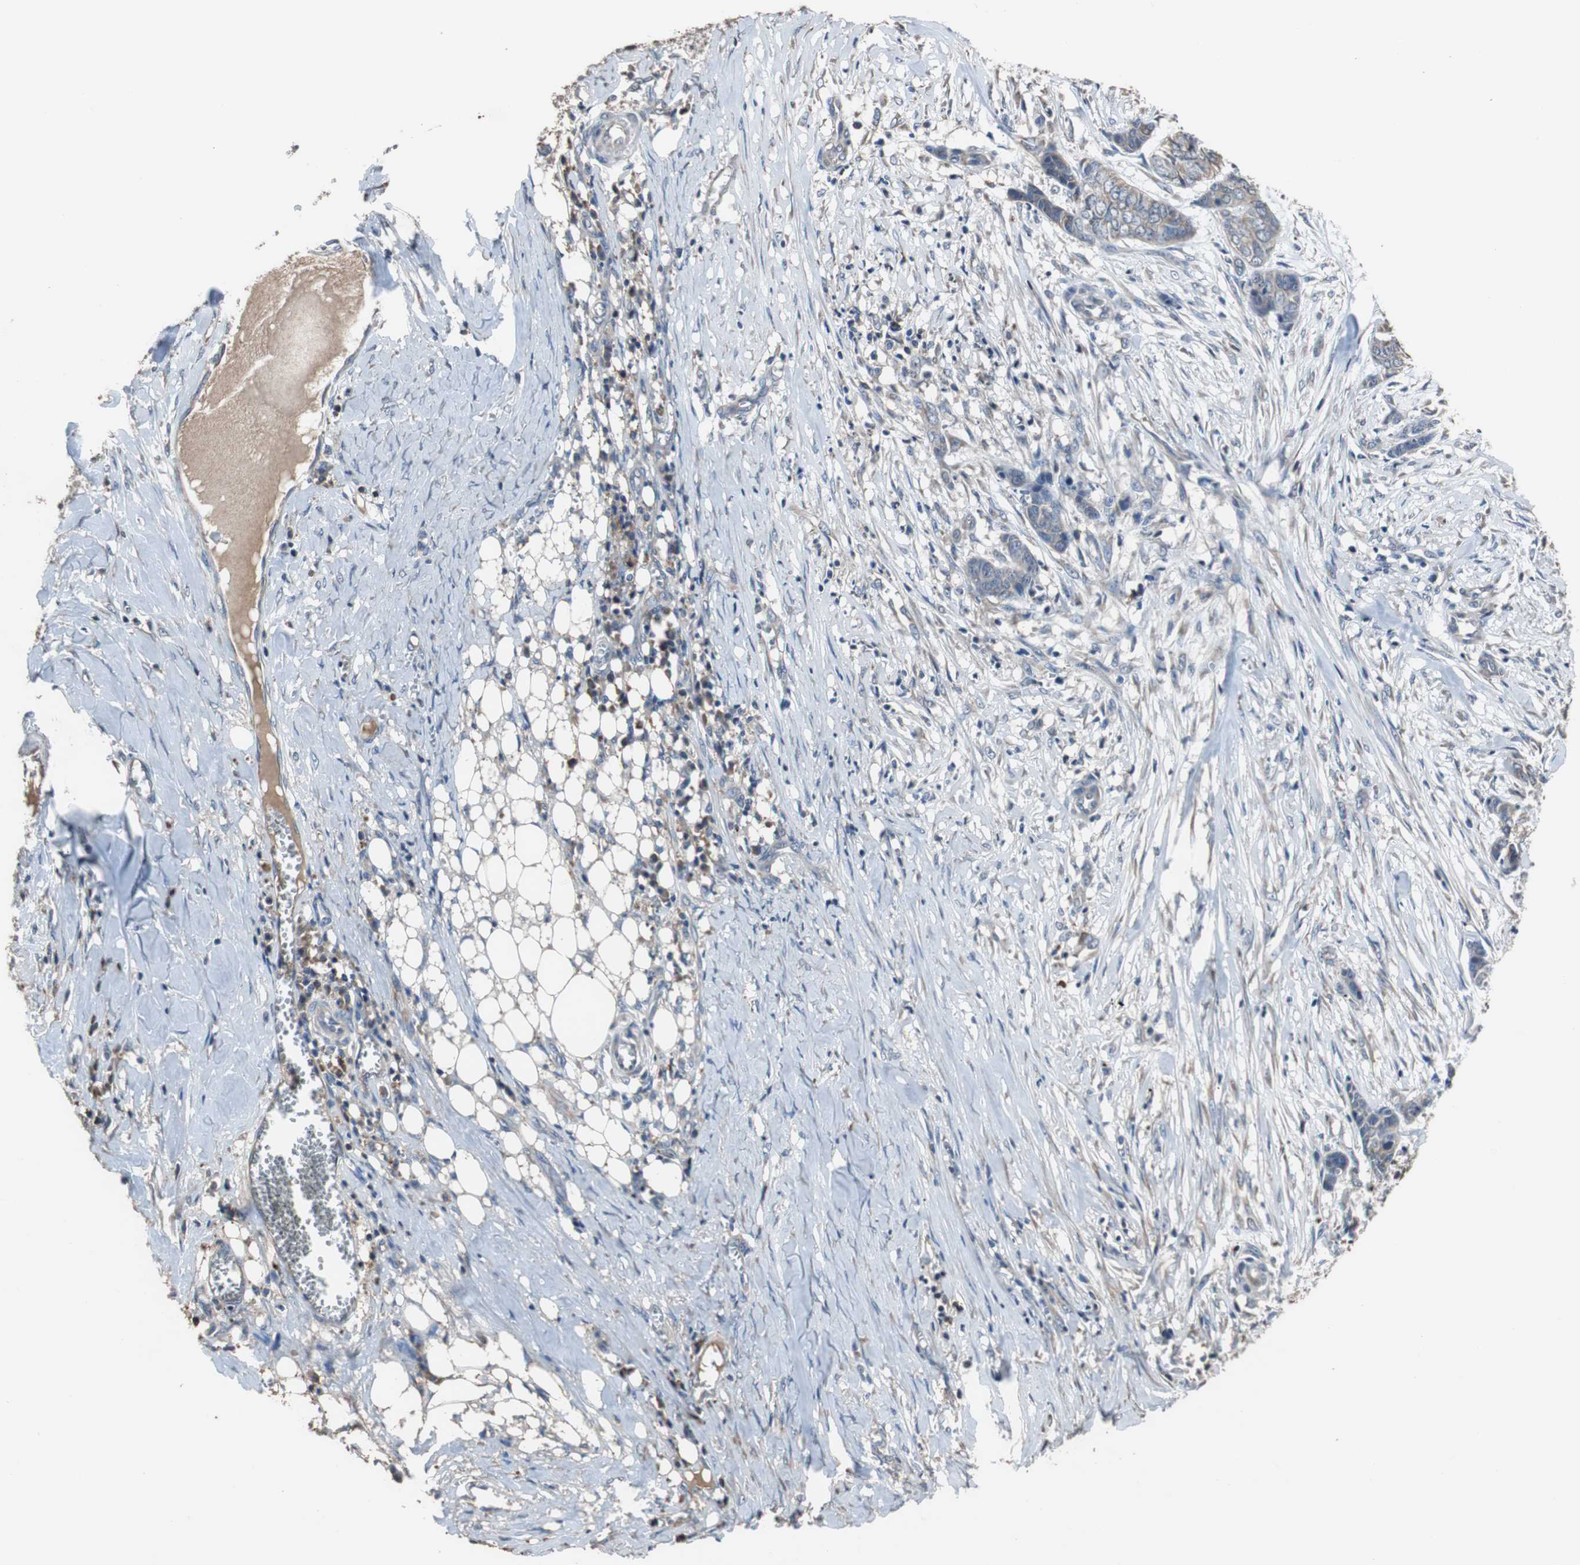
{"staining": {"intensity": "weak", "quantity": "<25%", "location": "cytoplasmic/membranous"}, "tissue": "skin cancer", "cell_type": "Tumor cells", "image_type": "cancer", "snomed": [{"axis": "morphology", "description": "Basal cell carcinoma"}, {"axis": "topography", "description": "Skin"}], "caption": "Immunohistochemistry image of human skin basal cell carcinoma stained for a protein (brown), which exhibits no expression in tumor cells.", "gene": "SCIMP", "patient": {"sex": "female", "age": 64}}